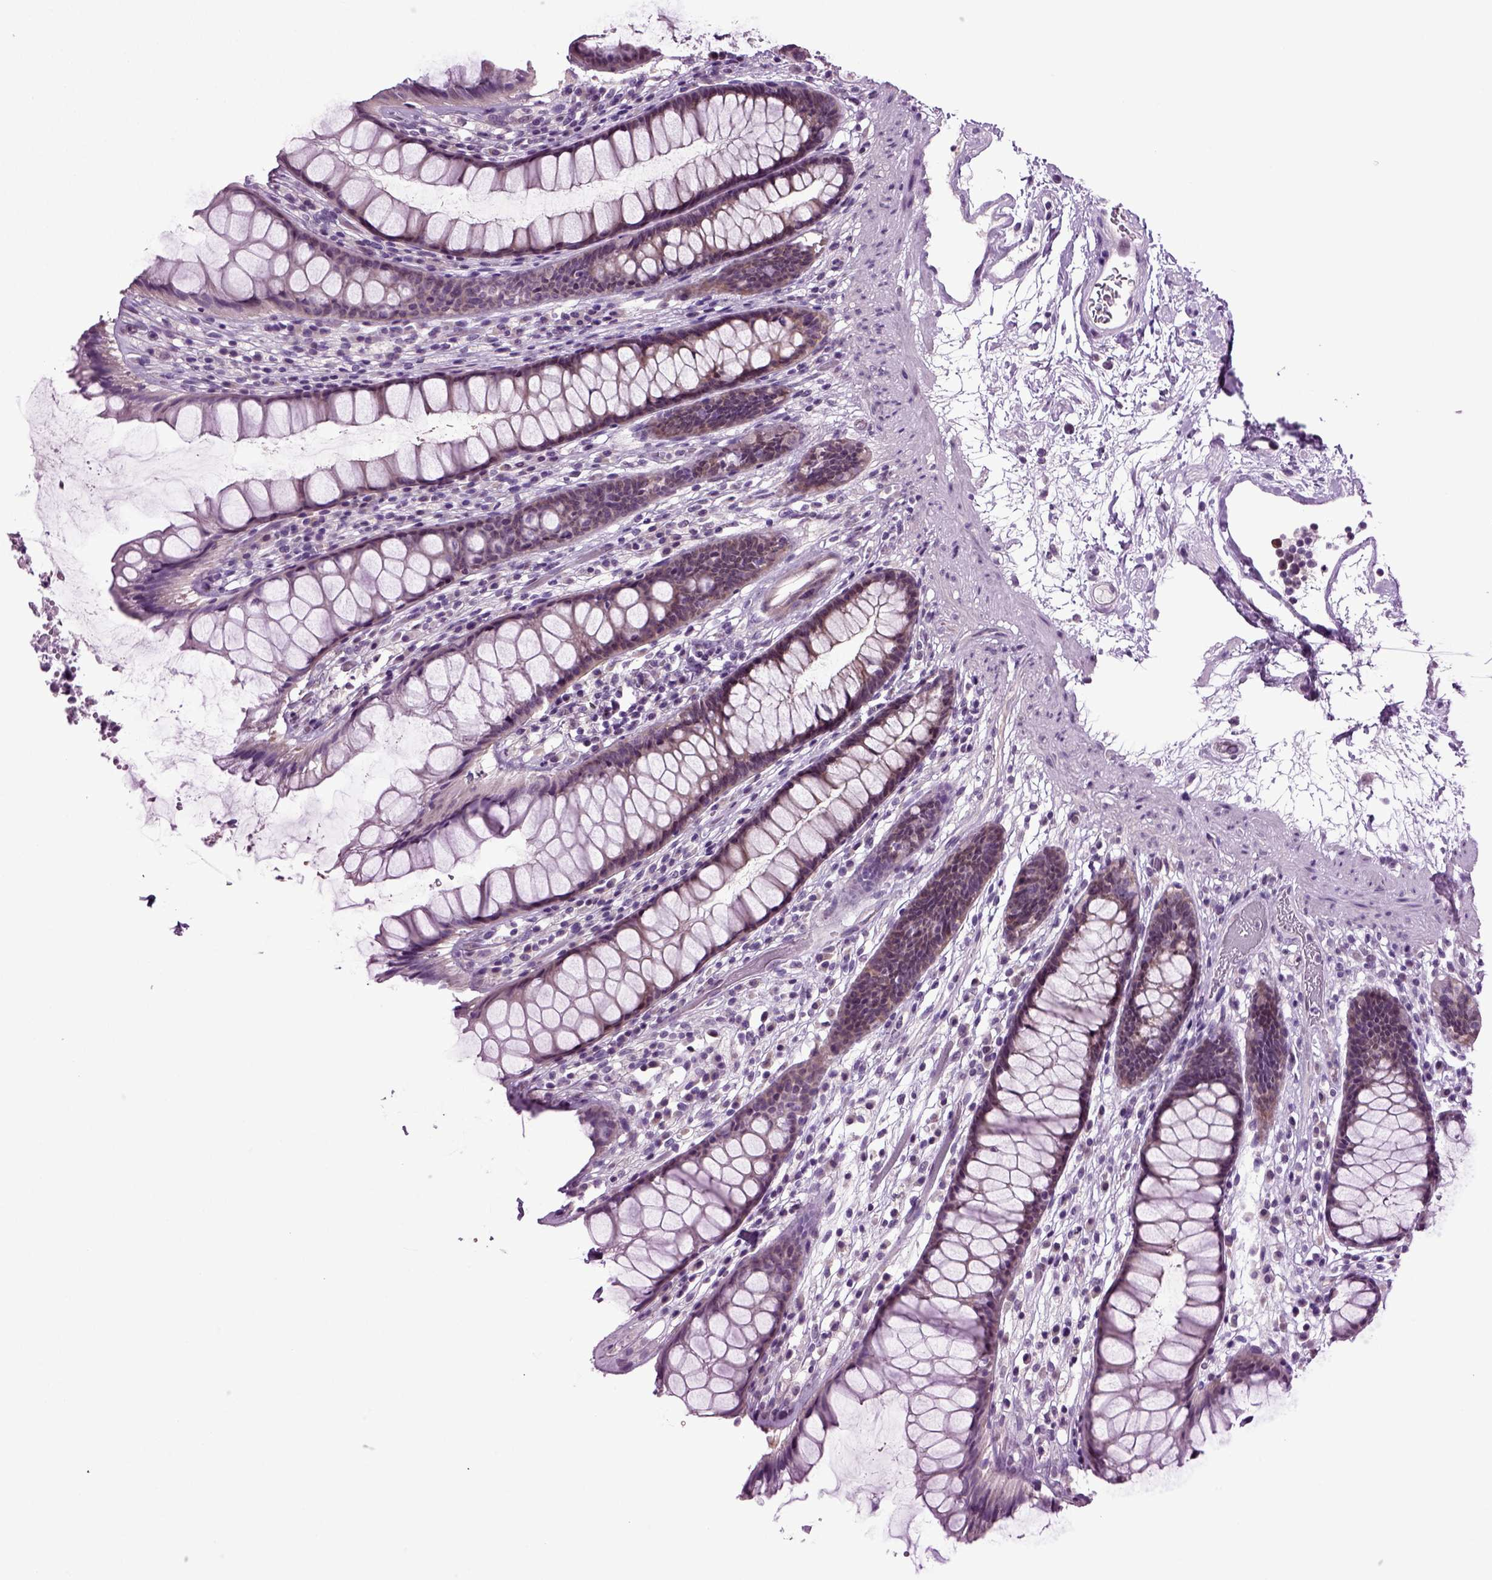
{"staining": {"intensity": "weak", "quantity": "<25%", "location": "cytoplasmic/membranous"}, "tissue": "rectum", "cell_type": "Glandular cells", "image_type": "normal", "snomed": [{"axis": "morphology", "description": "Normal tissue, NOS"}, {"axis": "topography", "description": "Rectum"}], "caption": "This is an immunohistochemistry (IHC) image of benign rectum. There is no positivity in glandular cells.", "gene": "PLCH2", "patient": {"sex": "male", "age": 72}}